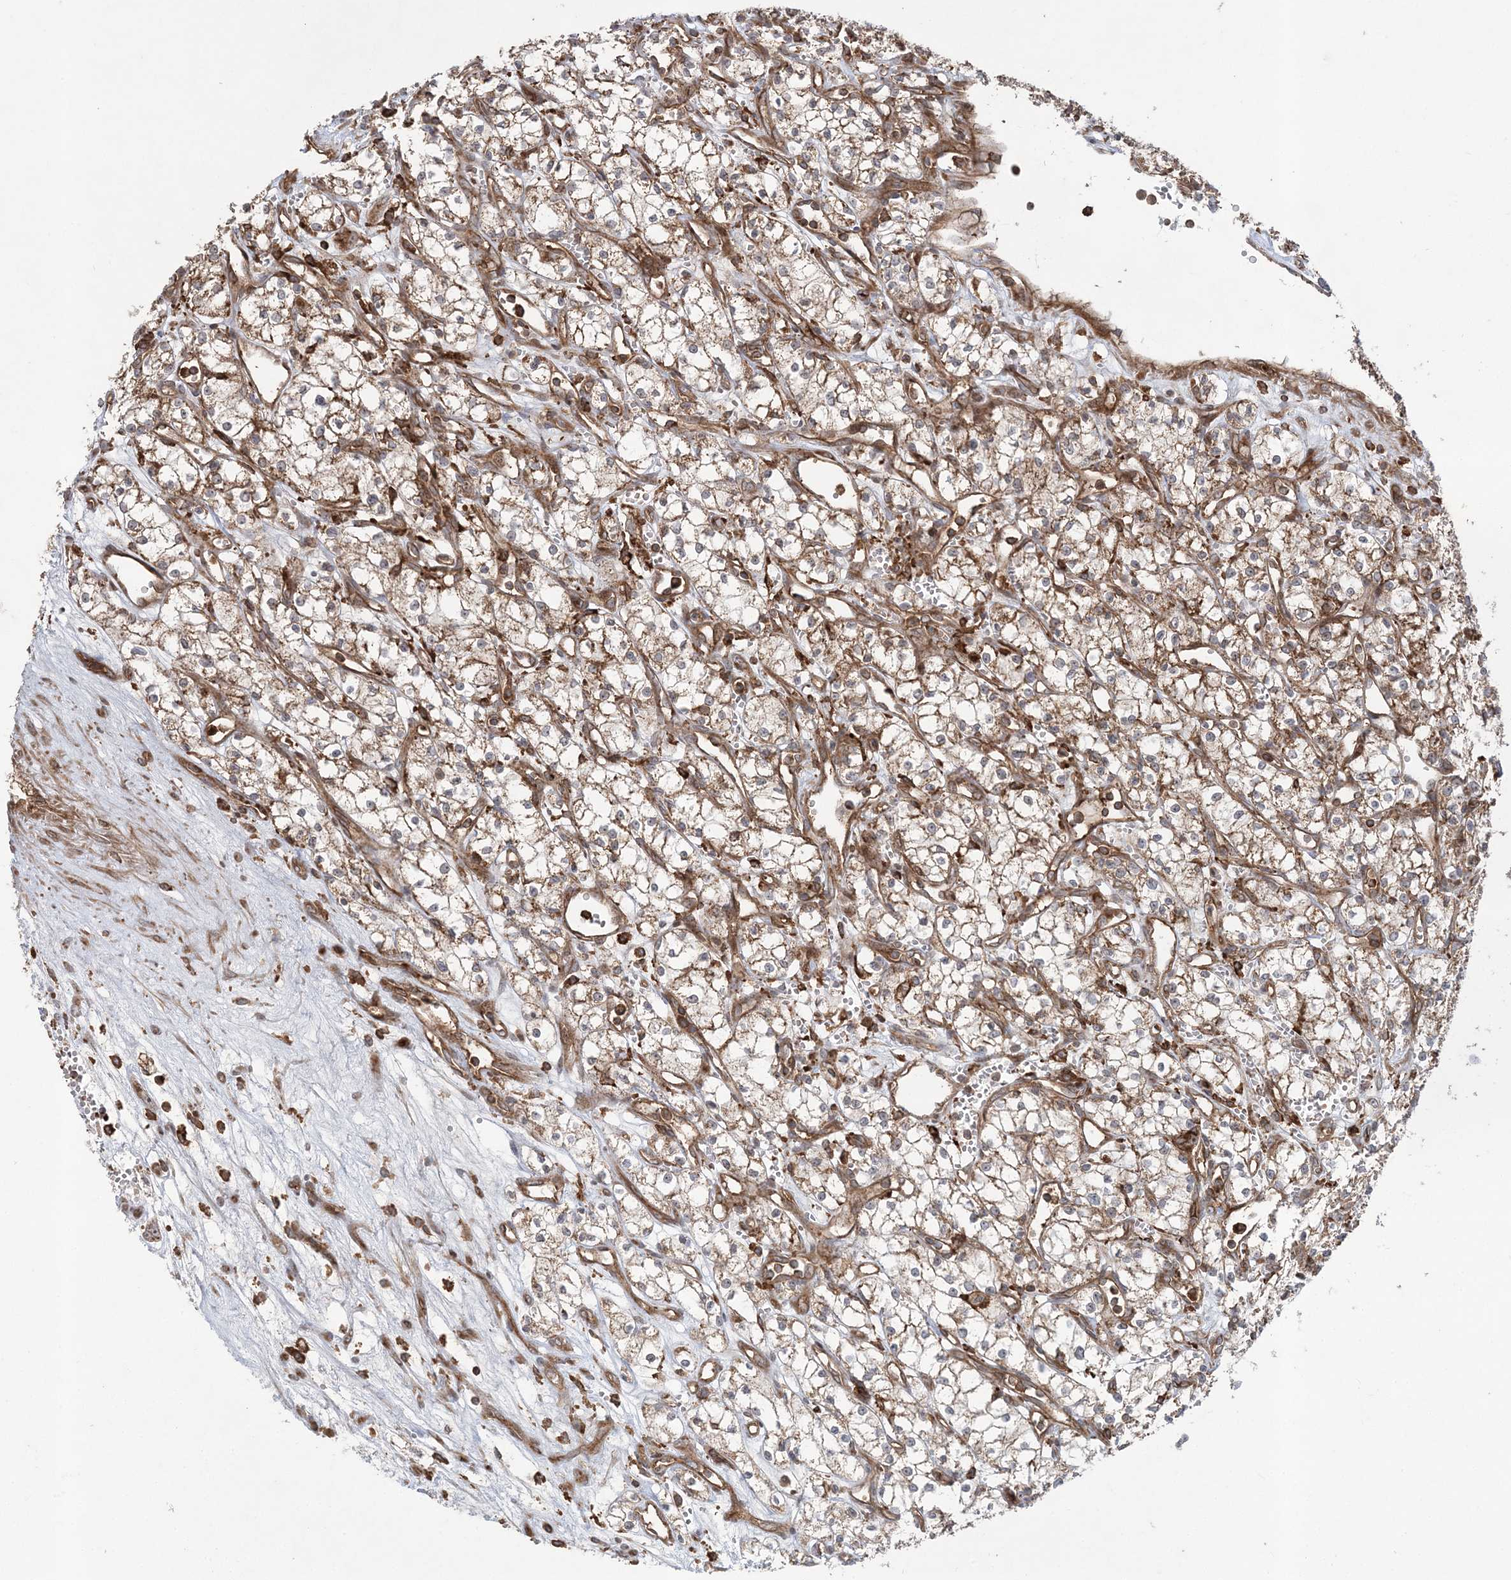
{"staining": {"intensity": "moderate", "quantity": ">75%", "location": "cytoplasmic/membranous"}, "tissue": "renal cancer", "cell_type": "Tumor cells", "image_type": "cancer", "snomed": [{"axis": "morphology", "description": "Adenocarcinoma, NOS"}, {"axis": "topography", "description": "Kidney"}], "caption": "A brown stain highlights moderate cytoplasmic/membranous staining of a protein in human renal adenocarcinoma tumor cells.", "gene": "LRPPRC", "patient": {"sex": "male", "age": 59}}